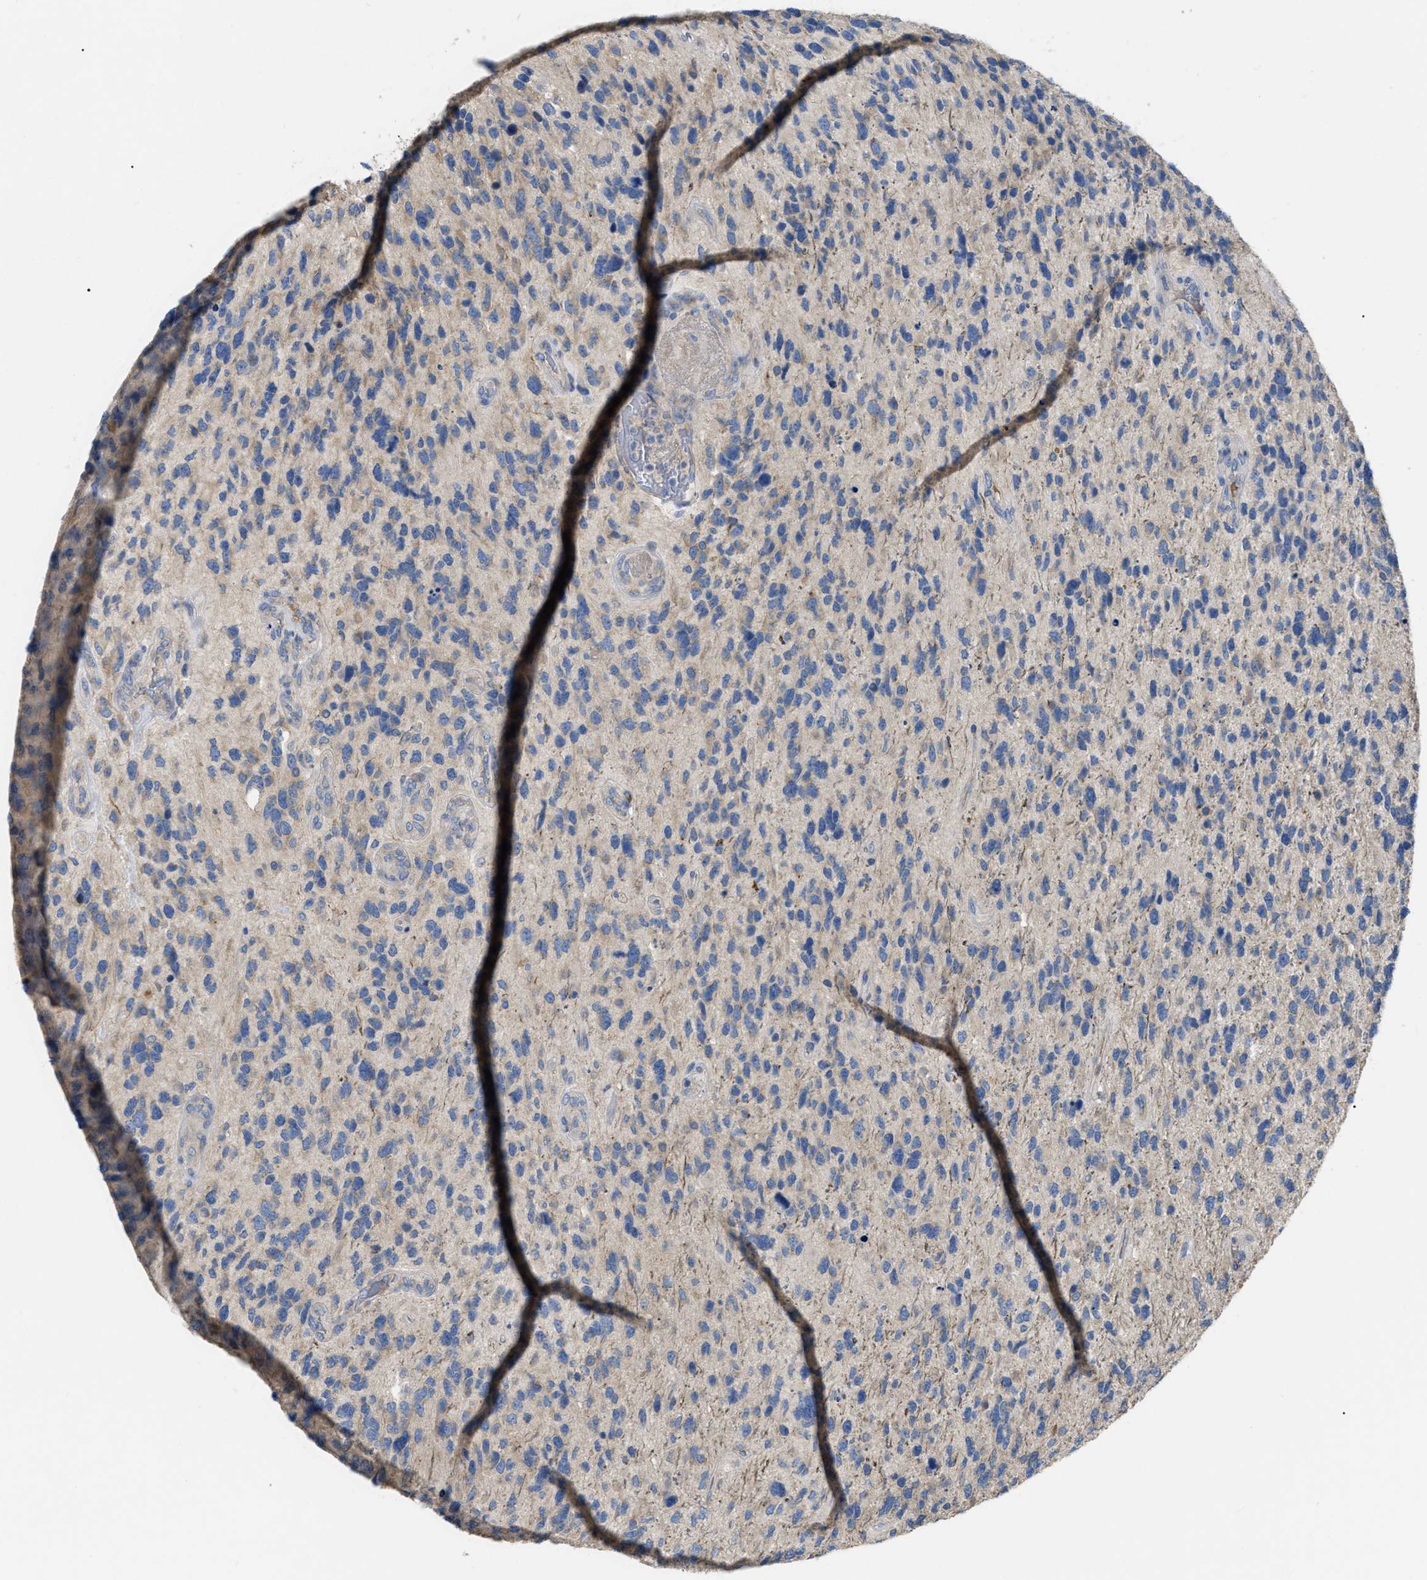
{"staining": {"intensity": "negative", "quantity": "none", "location": "none"}, "tissue": "glioma", "cell_type": "Tumor cells", "image_type": "cancer", "snomed": [{"axis": "morphology", "description": "Glioma, malignant, High grade"}, {"axis": "topography", "description": "Brain"}], "caption": "Malignant glioma (high-grade) stained for a protein using immunohistochemistry (IHC) shows no staining tumor cells.", "gene": "DHX58", "patient": {"sex": "female", "age": 58}}